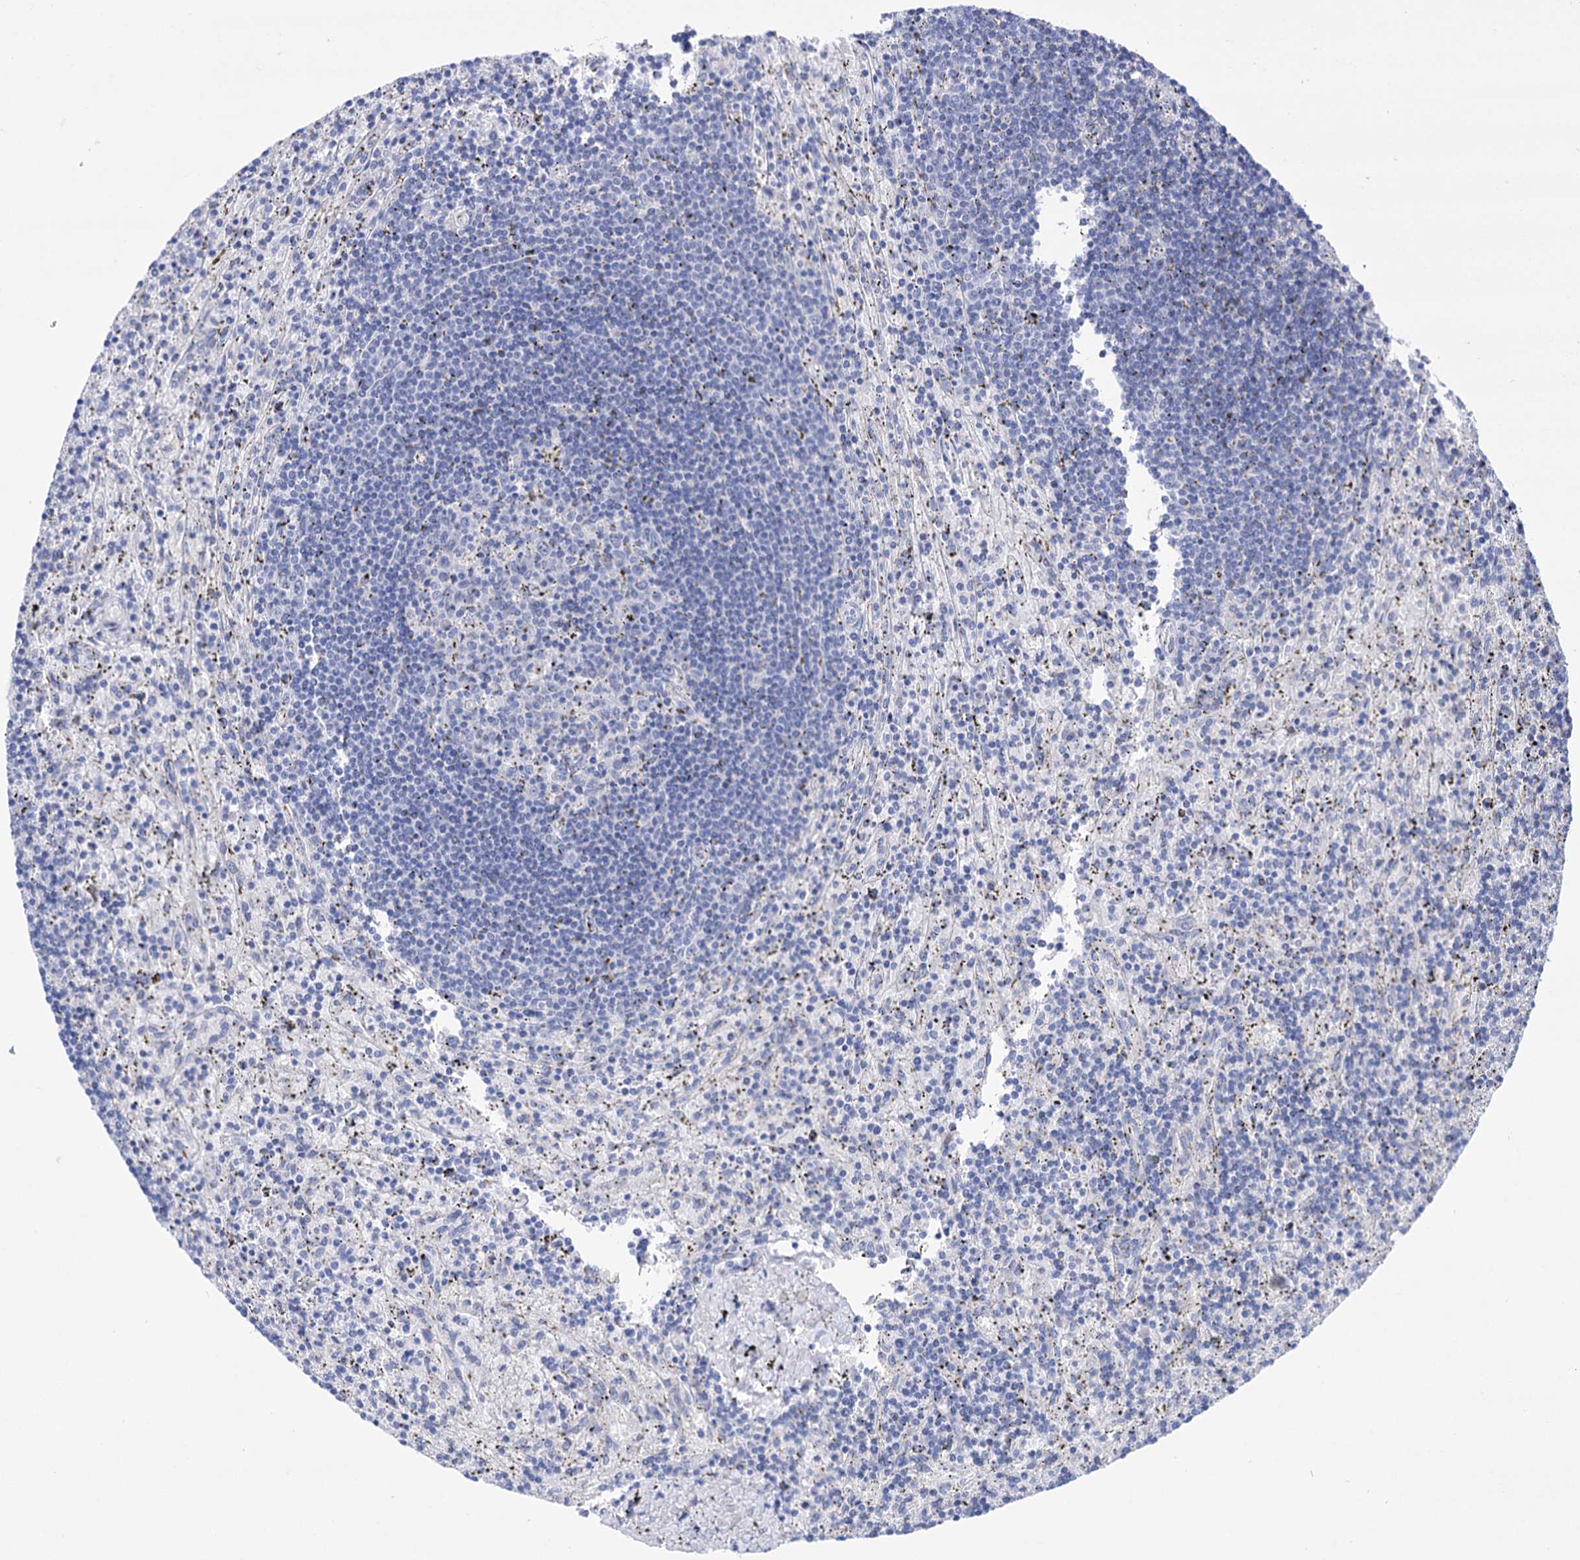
{"staining": {"intensity": "negative", "quantity": "none", "location": "none"}, "tissue": "lymphoma", "cell_type": "Tumor cells", "image_type": "cancer", "snomed": [{"axis": "morphology", "description": "Malignant lymphoma, non-Hodgkin's type, Low grade"}, {"axis": "topography", "description": "Spleen"}], "caption": "Immunohistochemistry of low-grade malignant lymphoma, non-Hodgkin's type displays no positivity in tumor cells.", "gene": "YARS2", "patient": {"sex": "male", "age": 76}}